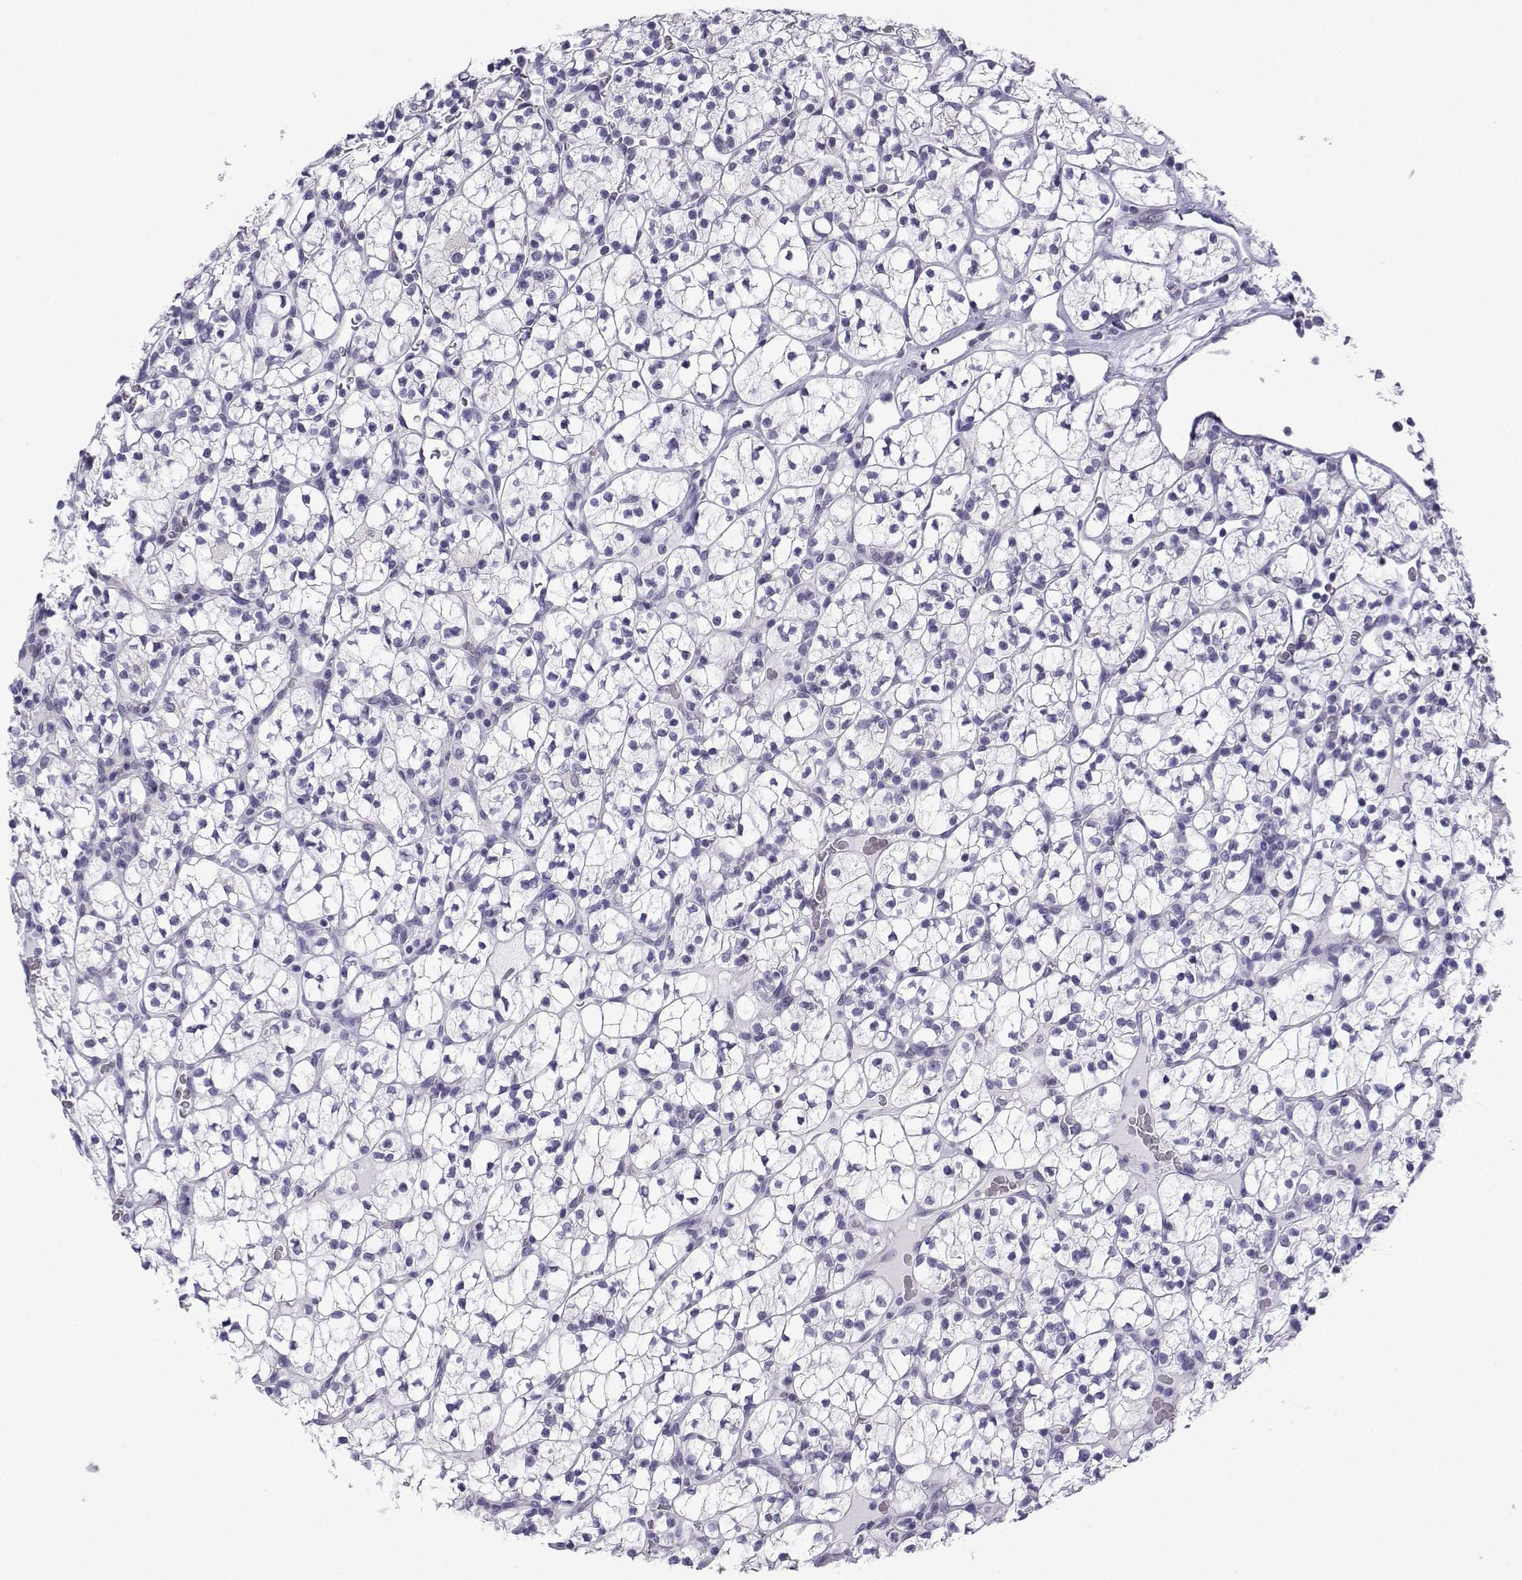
{"staining": {"intensity": "negative", "quantity": "none", "location": "none"}, "tissue": "renal cancer", "cell_type": "Tumor cells", "image_type": "cancer", "snomed": [{"axis": "morphology", "description": "Adenocarcinoma, NOS"}, {"axis": "topography", "description": "Kidney"}], "caption": "The immunohistochemistry (IHC) micrograph has no significant positivity in tumor cells of renal adenocarcinoma tissue.", "gene": "ACRBP", "patient": {"sex": "female", "age": 89}}